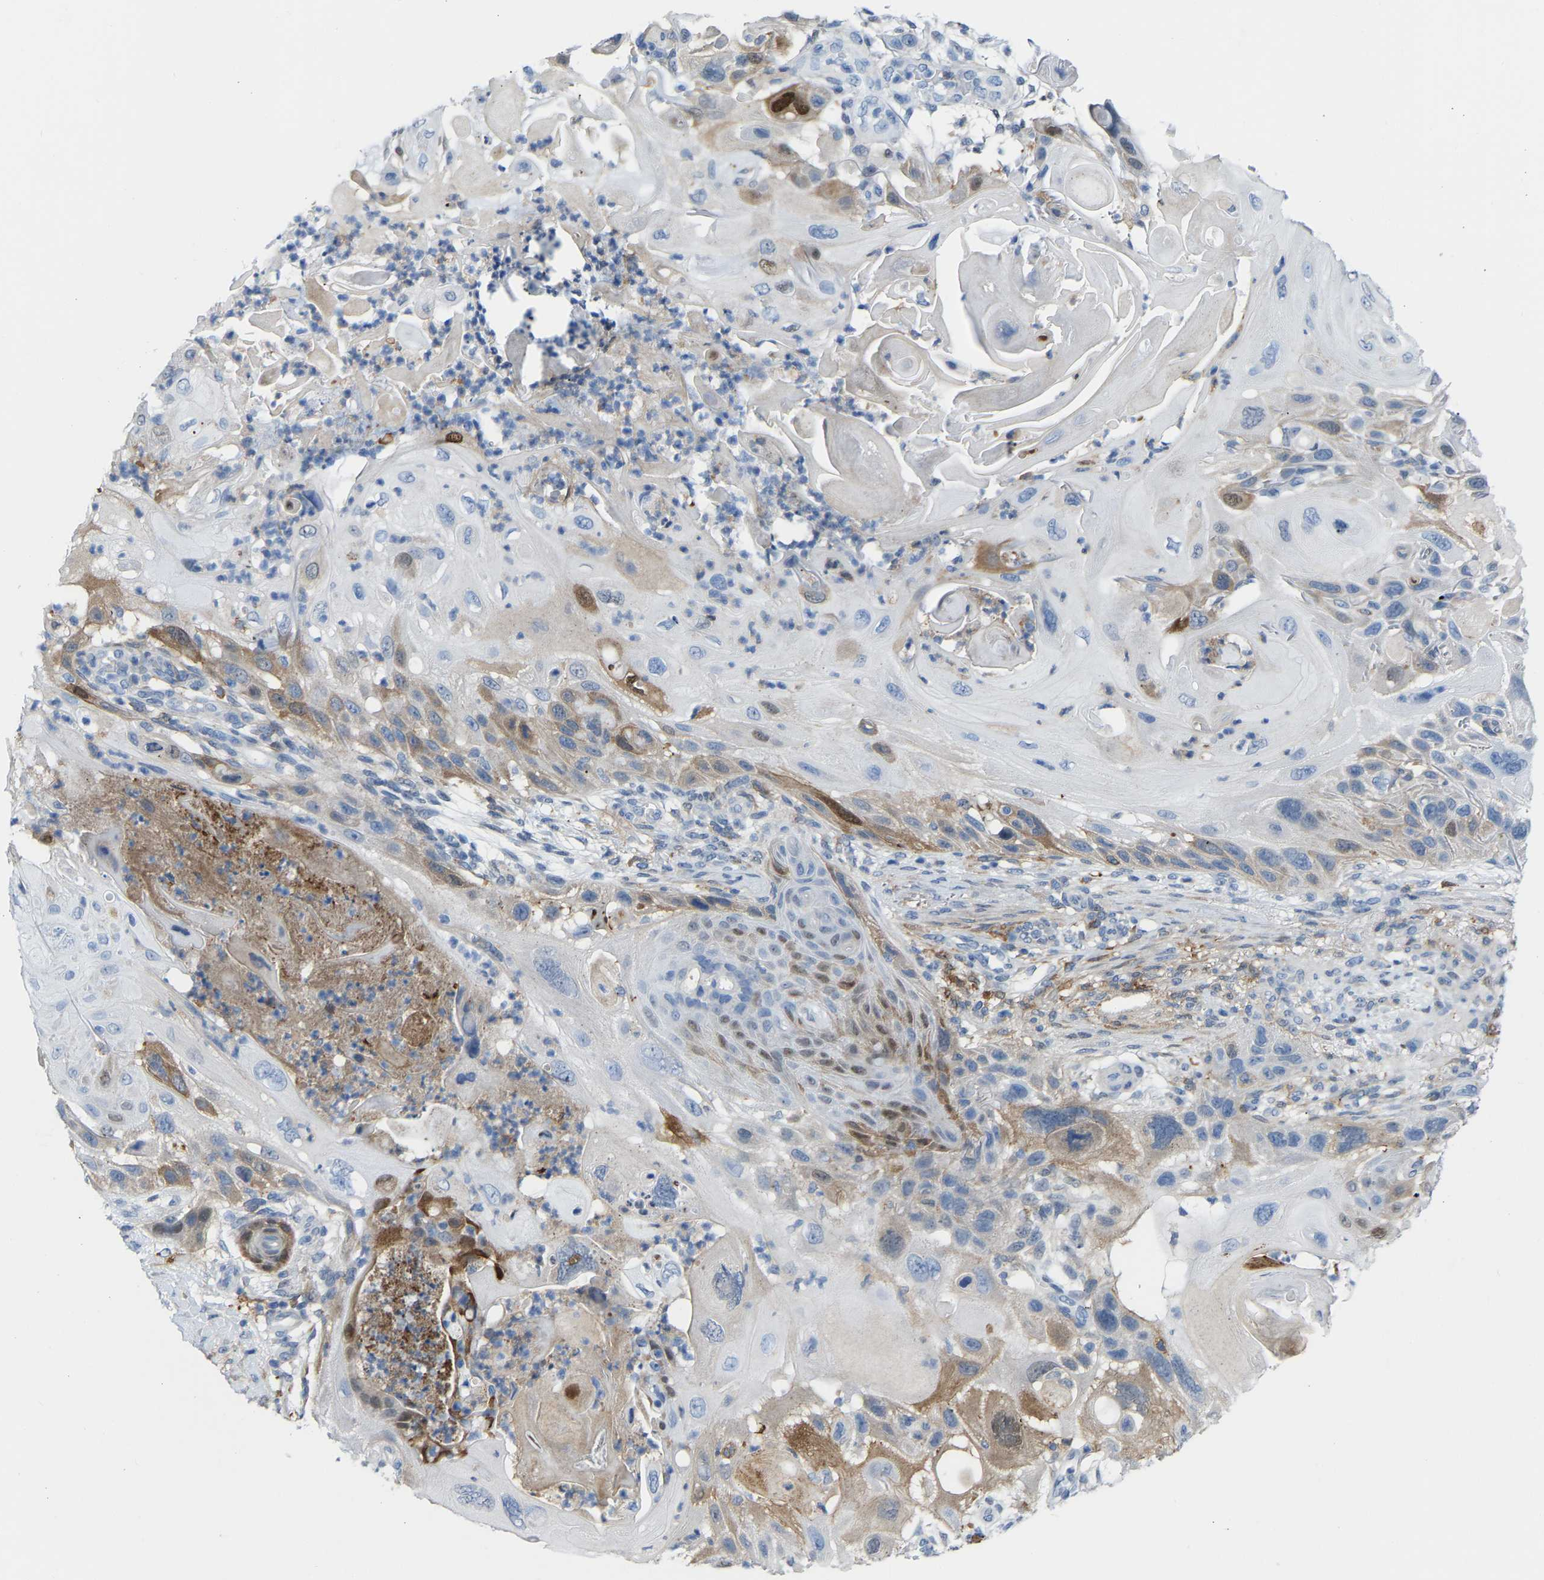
{"staining": {"intensity": "moderate", "quantity": "<25%", "location": "cytoplasmic/membranous"}, "tissue": "skin cancer", "cell_type": "Tumor cells", "image_type": "cancer", "snomed": [{"axis": "morphology", "description": "Squamous cell carcinoma, NOS"}, {"axis": "topography", "description": "Skin"}], "caption": "Immunohistochemistry histopathology image of neoplastic tissue: human skin squamous cell carcinoma stained using immunohistochemistry (IHC) displays low levels of moderate protein expression localized specifically in the cytoplasmic/membranous of tumor cells, appearing as a cytoplasmic/membranous brown color.", "gene": "ABTB2", "patient": {"sex": "female", "age": 77}}